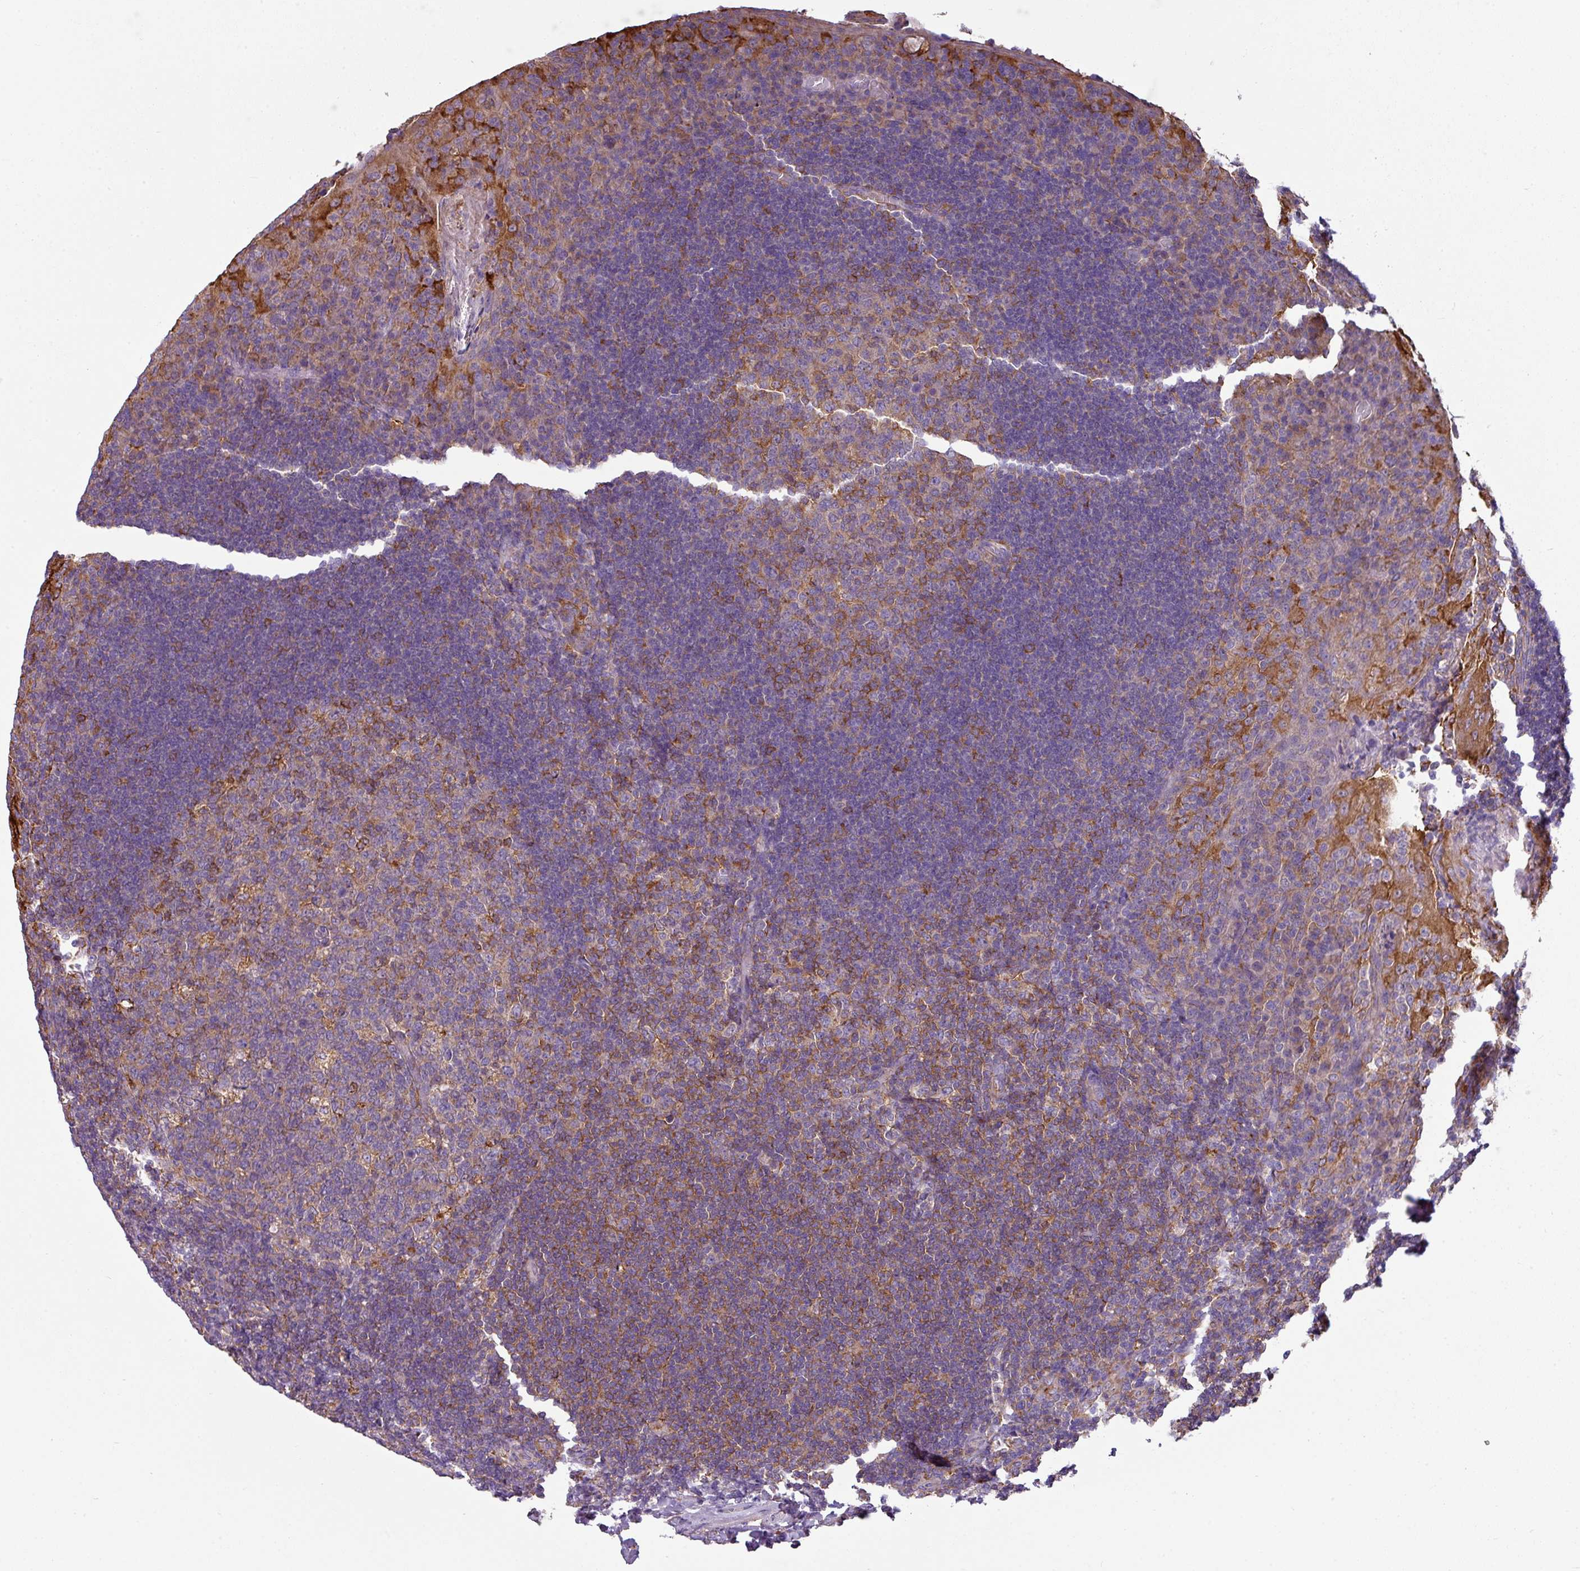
{"staining": {"intensity": "moderate", "quantity": "25%-75%", "location": "cytoplasmic/membranous"}, "tissue": "tonsil", "cell_type": "Germinal center cells", "image_type": "normal", "snomed": [{"axis": "morphology", "description": "Normal tissue, NOS"}, {"axis": "topography", "description": "Tonsil"}], "caption": "Immunohistochemistry (IHC) image of unremarkable human tonsil stained for a protein (brown), which displays medium levels of moderate cytoplasmic/membranous positivity in about 25%-75% of germinal center cells.", "gene": "XNDC1N", "patient": {"sex": "male", "age": 17}}